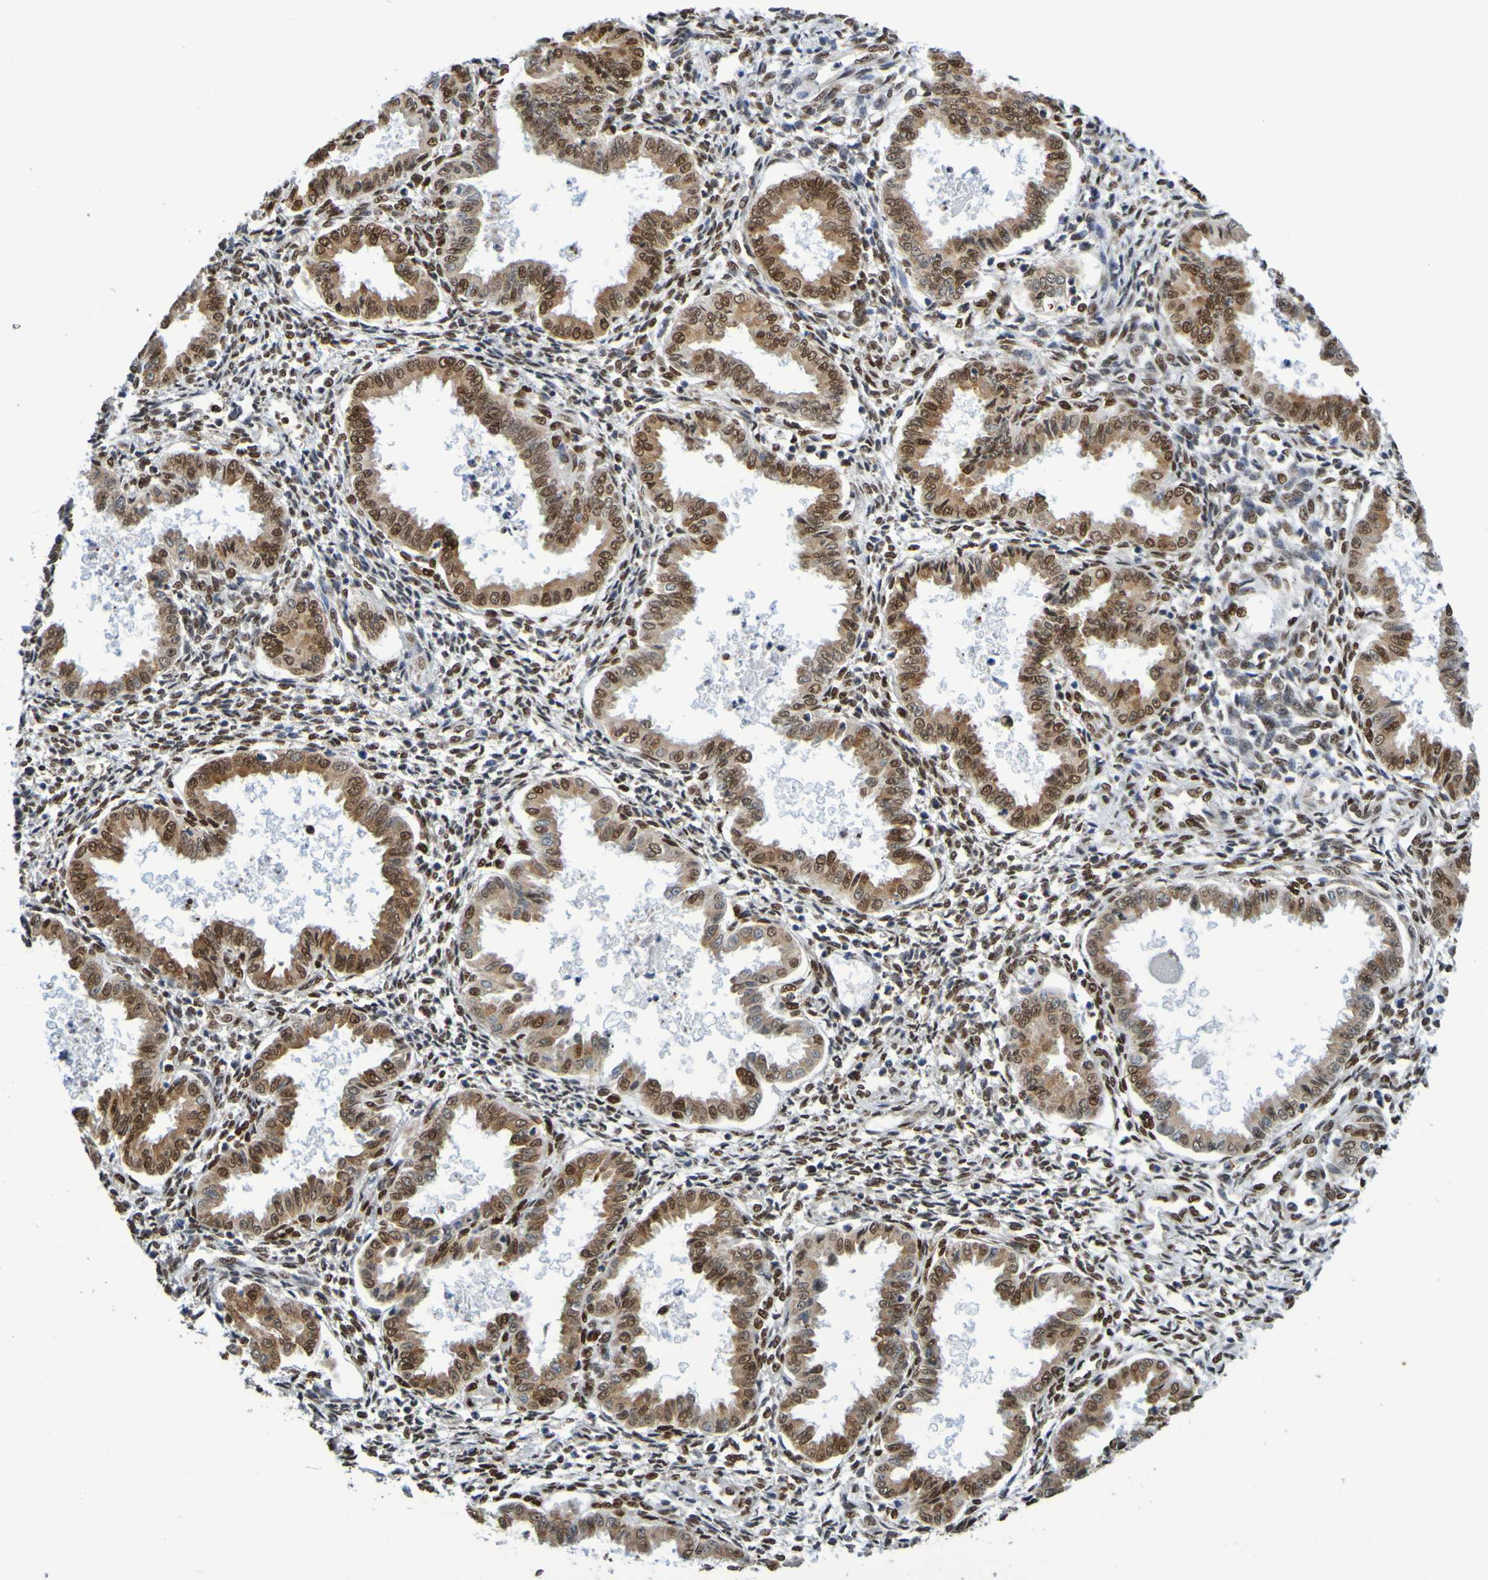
{"staining": {"intensity": "strong", "quantity": ">75%", "location": "nuclear"}, "tissue": "endometrium", "cell_type": "Cells in endometrial stroma", "image_type": "normal", "snomed": [{"axis": "morphology", "description": "Normal tissue, NOS"}, {"axis": "topography", "description": "Endometrium"}], "caption": "Protein expression analysis of benign human endometrium reveals strong nuclear staining in approximately >75% of cells in endometrial stroma. The protein is shown in brown color, while the nuclei are stained blue.", "gene": "HDAC2", "patient": {"sex": "female", "age": 33}}